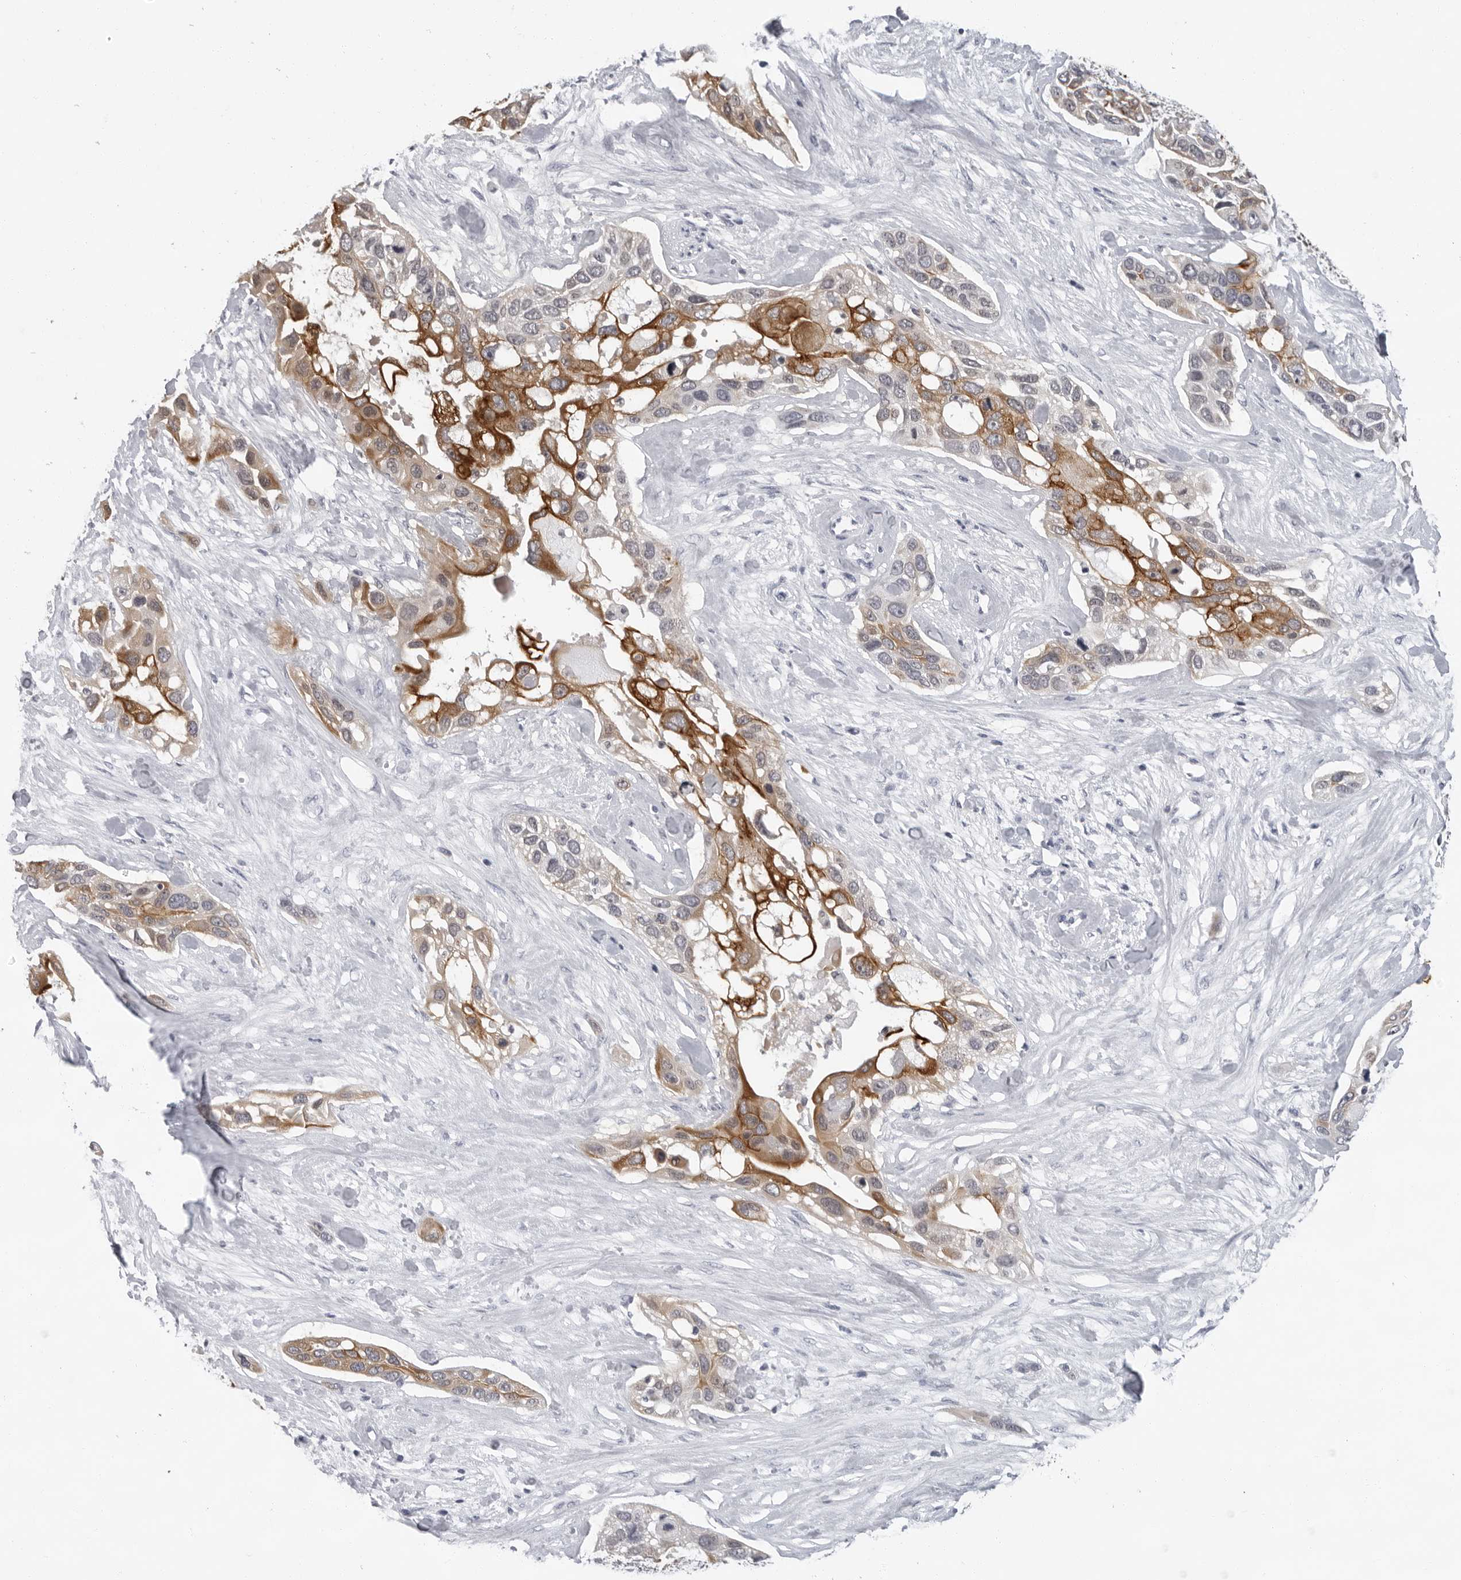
{"staining": {"intensity": "strong", "quantity": "25%-75%", "location": "cytoplasmic/membranous"}, "tissue": "pancreatic cancer", "cell_type": "Tumor cells", "image_type": "cancer", "snomed": [{"axis": "morphology", "description": "Adenocarcinoma, NOS"}, {"axis": "topography", "description": "Pancreas"}], "caption": "Protein staining demonstrates strong cytoplasmic/membranous staining in approximately 25%-75% of tumor cells in adenocarcinoma (pancreatic).", "gene": "CCDC28B", "patient": {"sex": "female", "age": 60}}